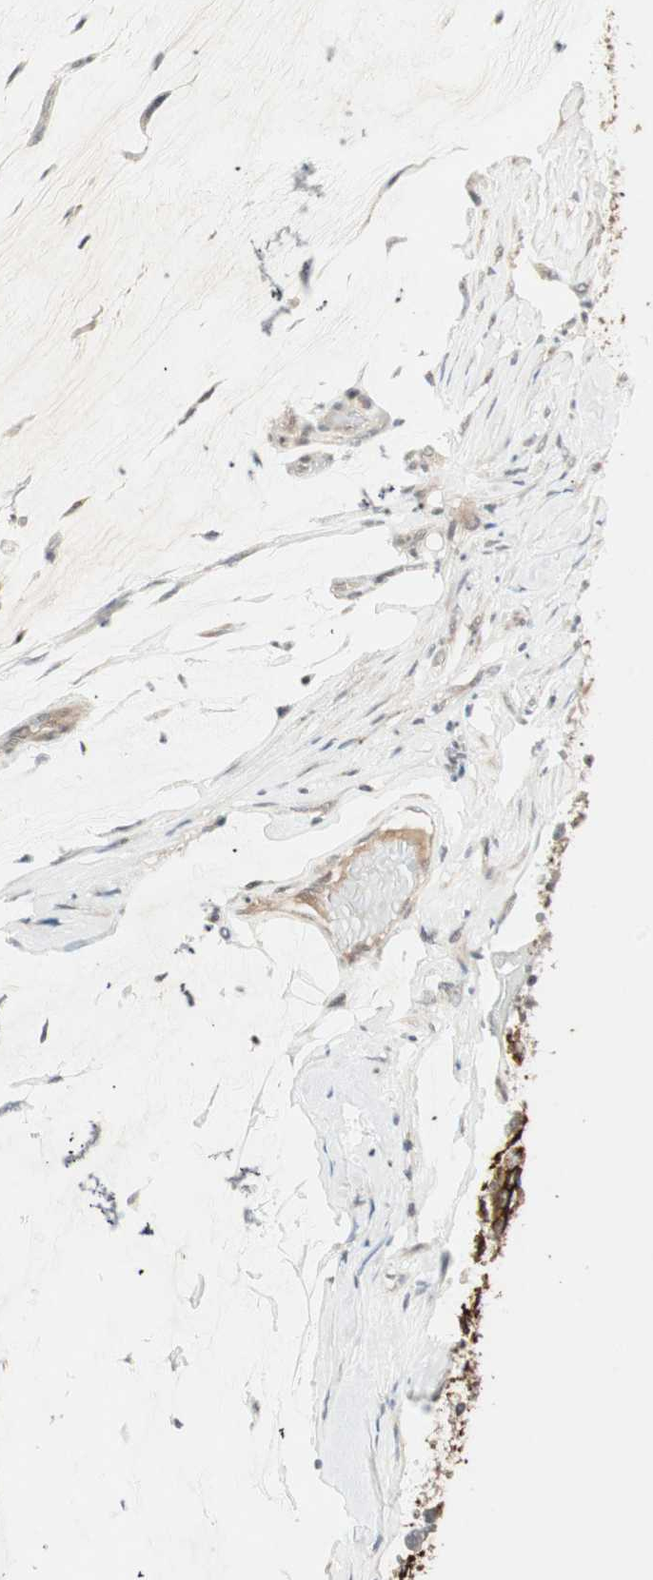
{"staining": {"intensity": "weak", "quantity": "25%-75%", "location": "cytoplasmic/membranous"}, "tissue": "ovarian cancer", "cell_type": "Tumor cells", "image_type": "cancer", "snomed": [{"axis": "morphology", "description": "Cystadenocarcinoma, mucinous, NOS"}, {"axis": "topography", "description": "Ovary"}], "caption": "Immunohistochemical staining of ovarian cancer displays weak cytoplasmic/membranous protein staining in about 25%-75% of tumor cells.", "gene": "ACSL5", "patient": {"sex": "female", "age": 39}}